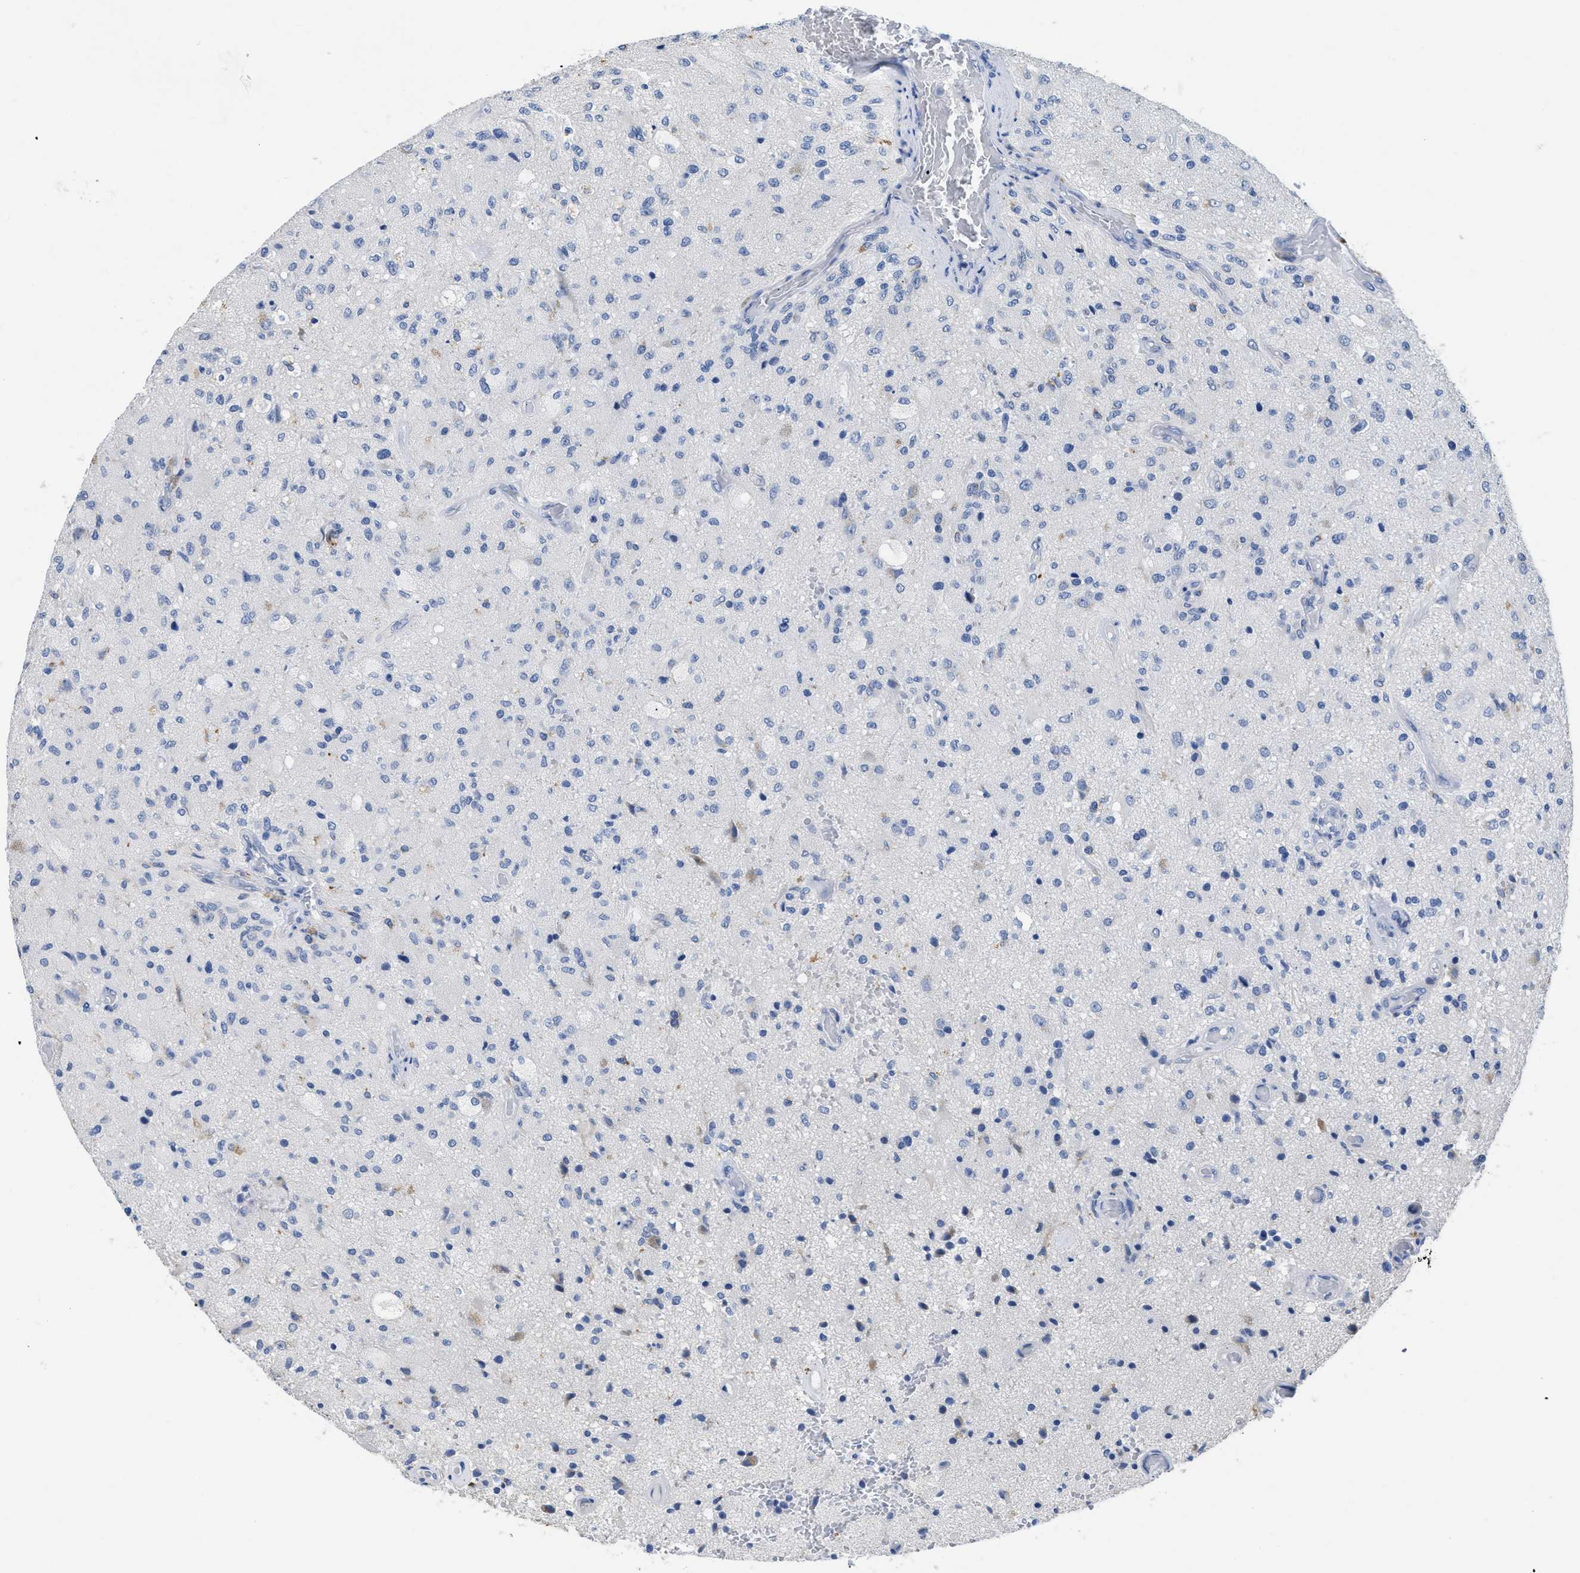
{"staining": {"intensity": "negative", "quantity": "none", "location": "none"}, "tissue": "glioma", "cell_type": "Tumor cells", "image_type": "cancer", "snomed": [{"axis": "morphology", "description": "Normal tissue, NOS"}, {"axis": "morphology", "description": "Glioma, malignant, High grade"}, {"axis": "topography", "description": "Cerebral cortex"}], "caption": "Protein analysis of malignant high-grade glioma displays no significant staining in tumor cells.", "gene": "APOBEC2", "patient": {"sex": "male", "age": 77}}